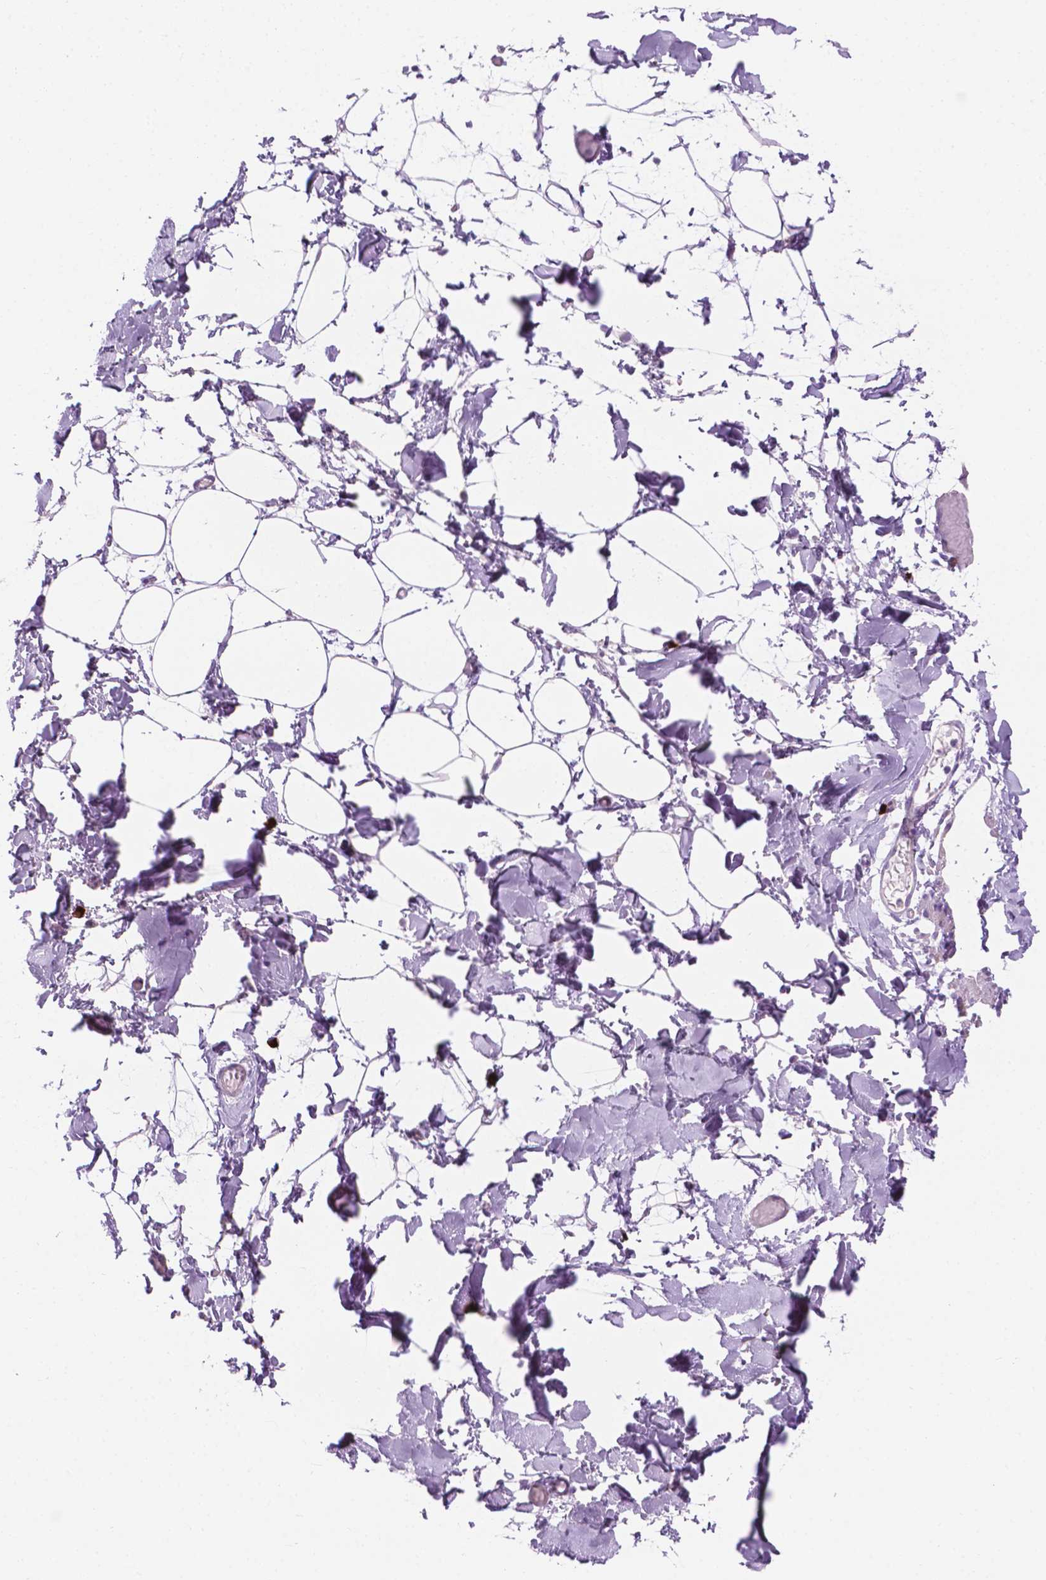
{"staining": {"intensity": "negative", "quantity": "none", "location": "none"}, "tissue": "adipose tissue", "cell_type": "Adipocytes", "image_type": "normal", "snomed": [{"axis": "morphology", "description": "Normal tissue, NOS"}, {"axis": "topography", "description": "Gallbladder"}, {"axis": "topography", "description": "Peripheral nerve tissue"}], "caption": "IHC of normal human adipose tissue shows no expression in adipocytes. (Brightfield microscopy of DAB immunohistochemistry (IHC) at high magnification).", "gene": "EPPK1", "patient": {"sex": "female", "age": 45}}